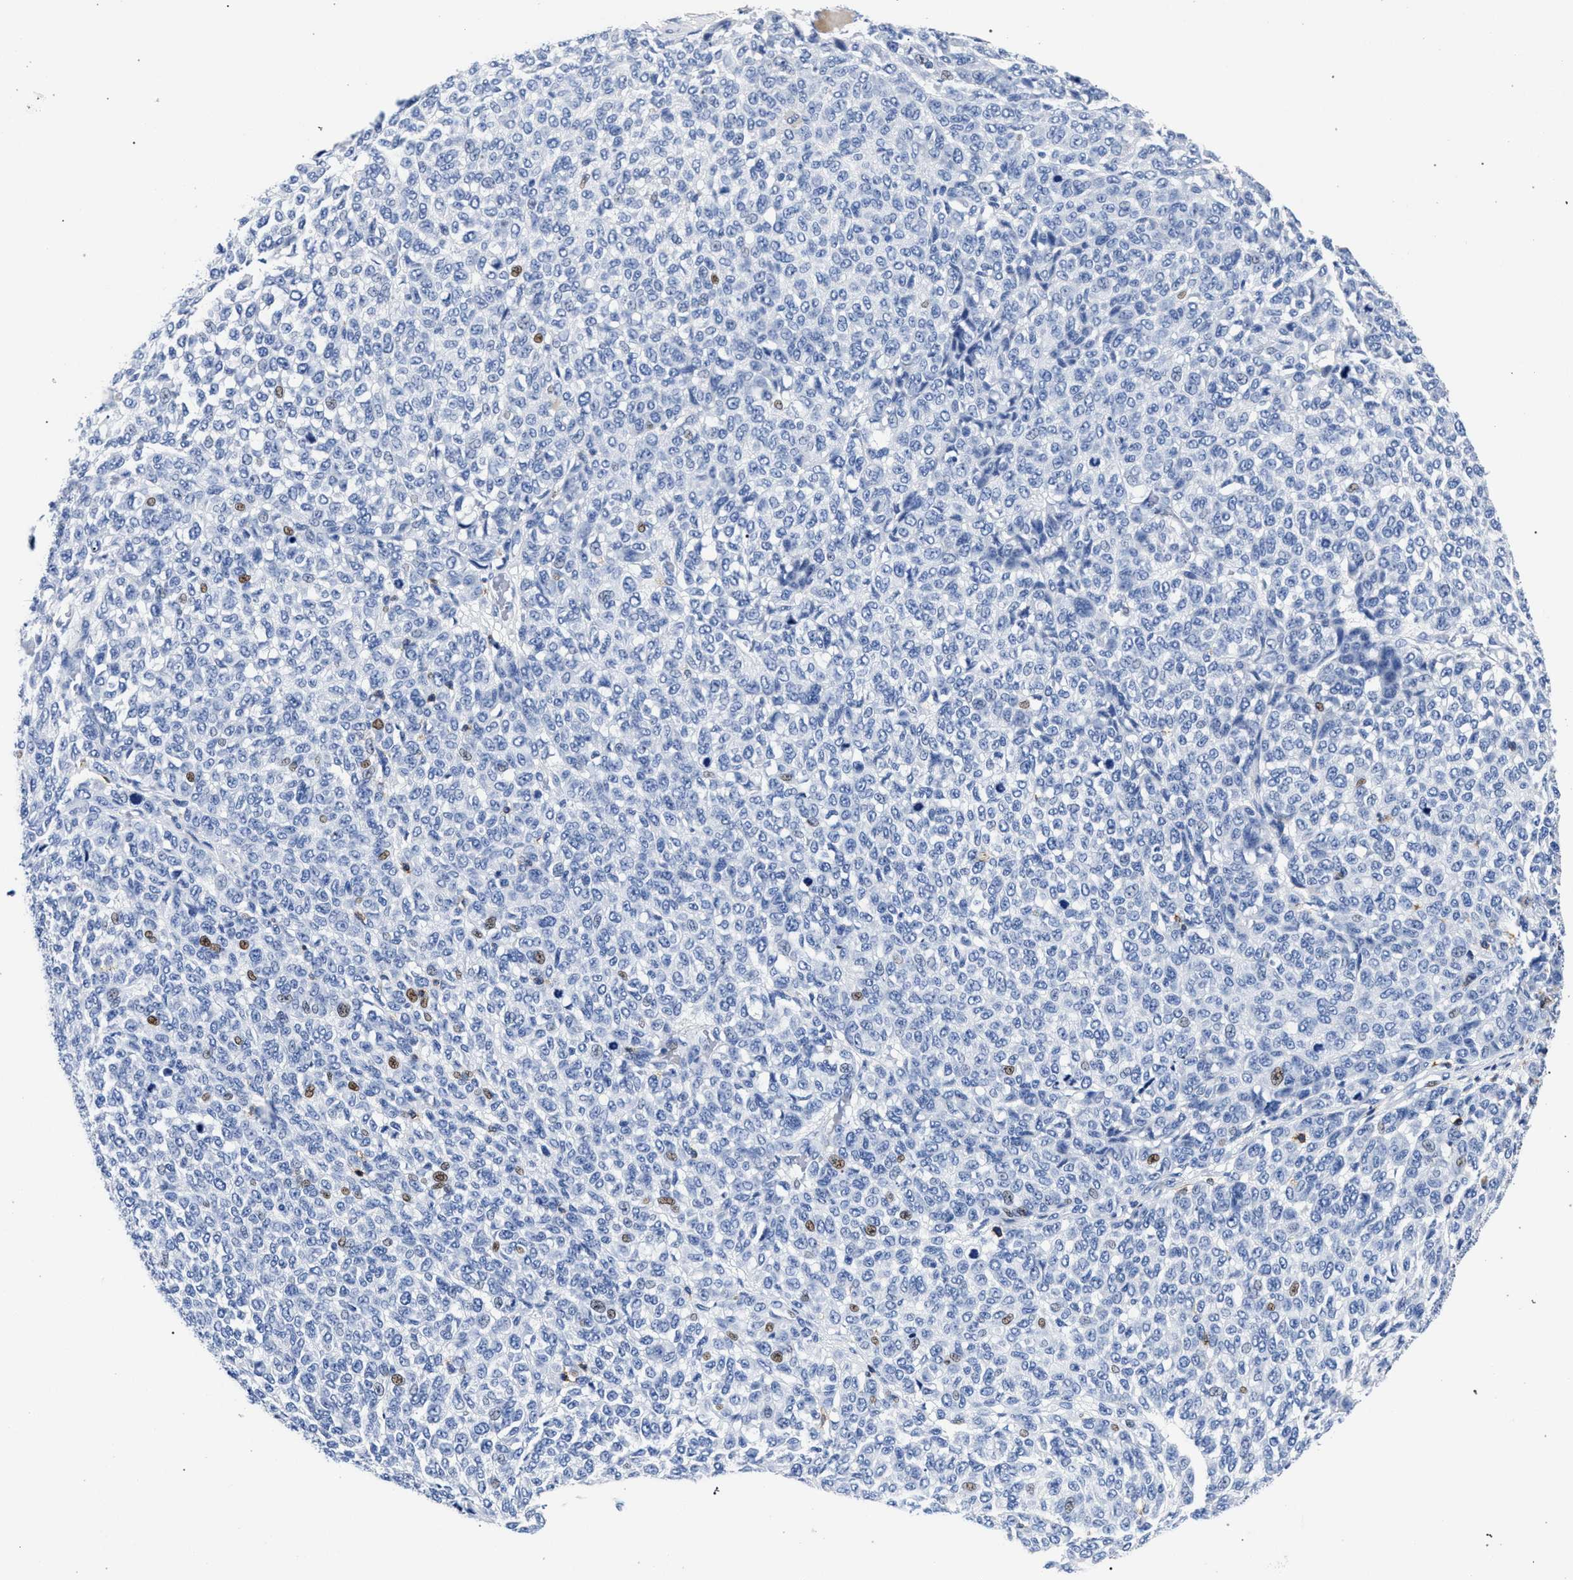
{"staining": {"intensity": "negative", "quantity": "none", "location": "none"}, "tissue": "melanoma", "cell_type": "Tumor cells", "image_type": "cancer", "snomed": [{"axis": "morphology", "description": "Malignant melanoma, NOS"}, {"axis": "topography", "description": "Skin"}], "caption": "An image of human malignant melanoma is negative for staining in tumor cells.", "gene": "KLRK1", "patient": {"sex": "male", "age": 59}}